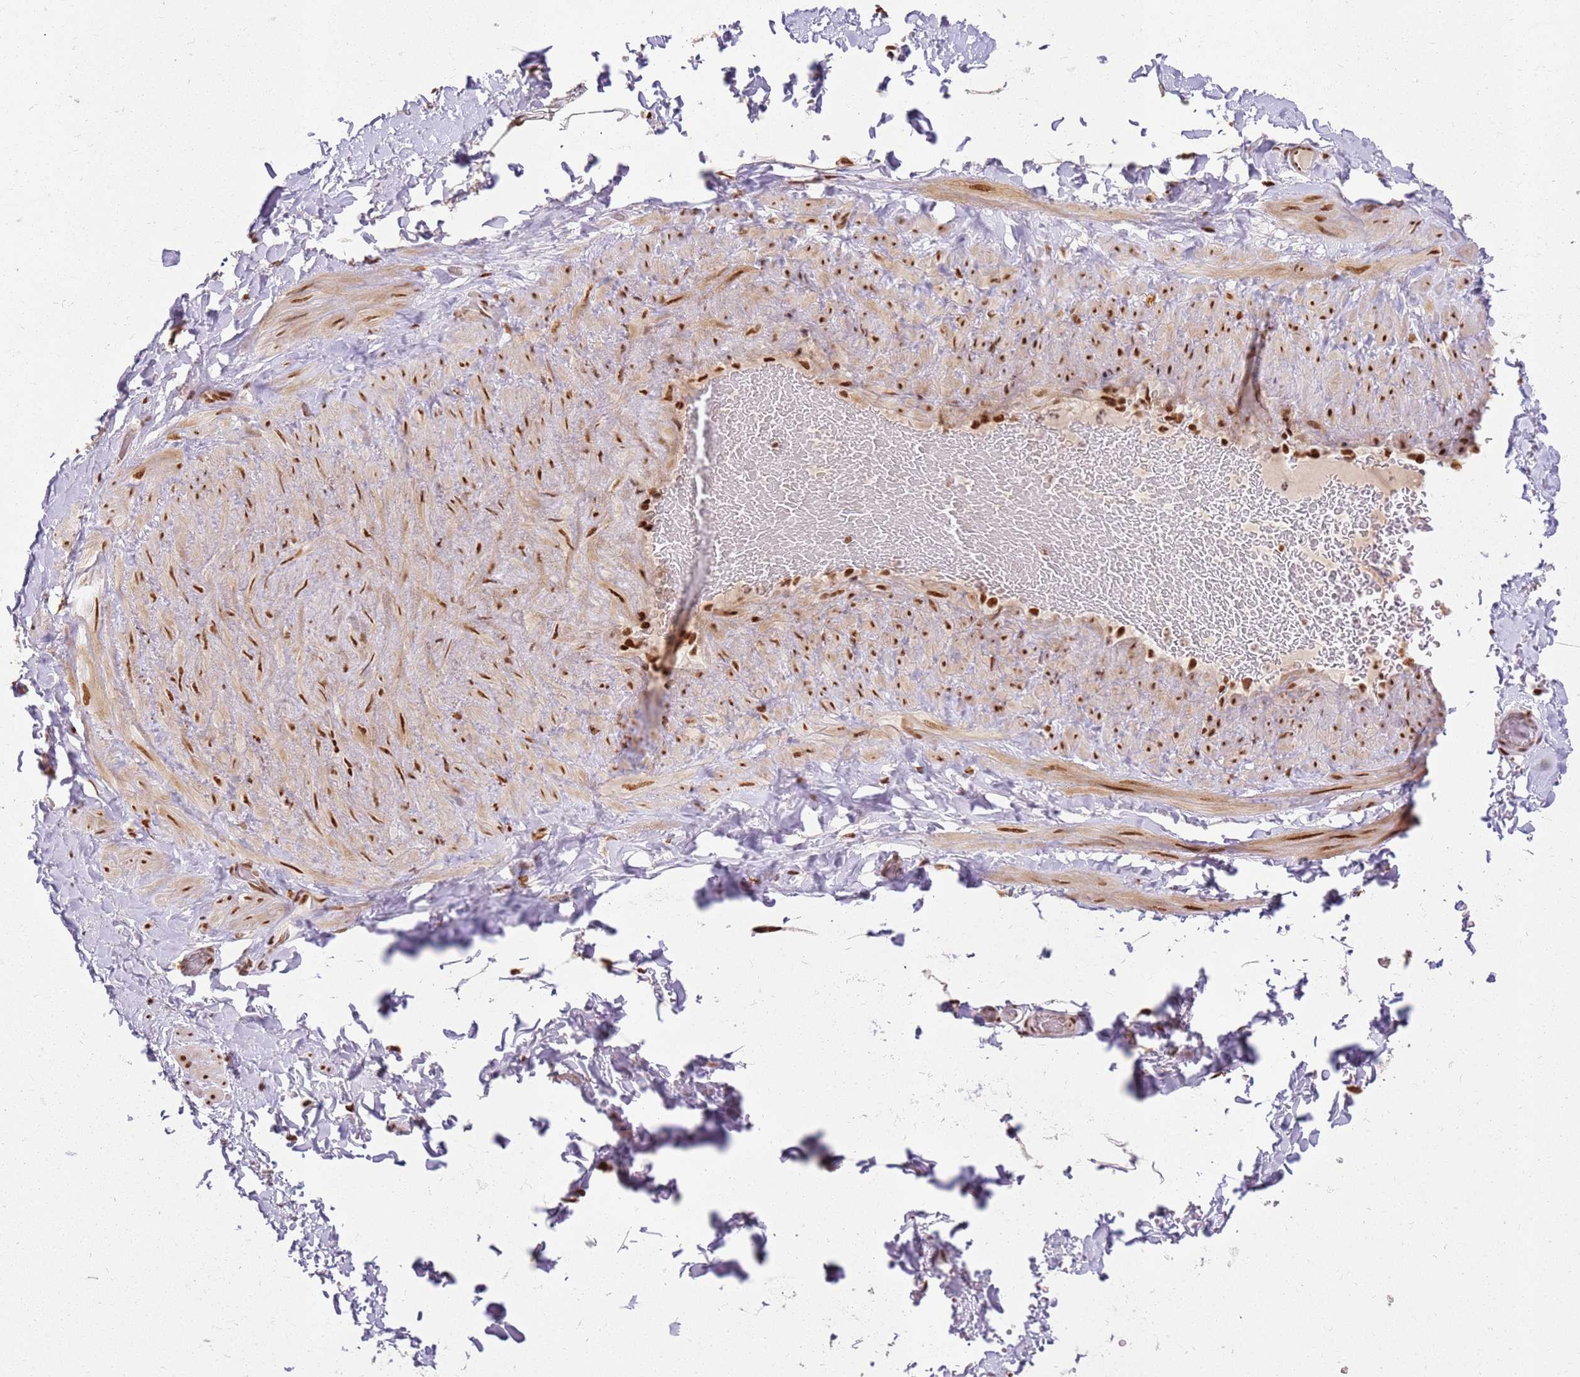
{"staining": {"intensity": "moderate", "quantity": "25%-75%", "location": "nuclear"}, "tissue": "adipose tissue", "cell_type": "Adipocytes", "image_type": "normal", "snomed": [{"axis": "morphology", "description": "Normal tissue, NOS"}, {"axis": "topography", "description": "Soft tissue"}, {"axis": "topography", "description": "Vascular tissue"}], "caption": "High-magnification brightfield microscopy of benign adipose tissue stained with DAB (3,3'-diaminobenzidine) (brown) and counterstained with hematoxylin (blue). adipocytes exhibit moderate nuclear expression is seen in about25%-75% of cells.", "gene": "TENT4A", "patient": {"sex": "male", "age": 41}}